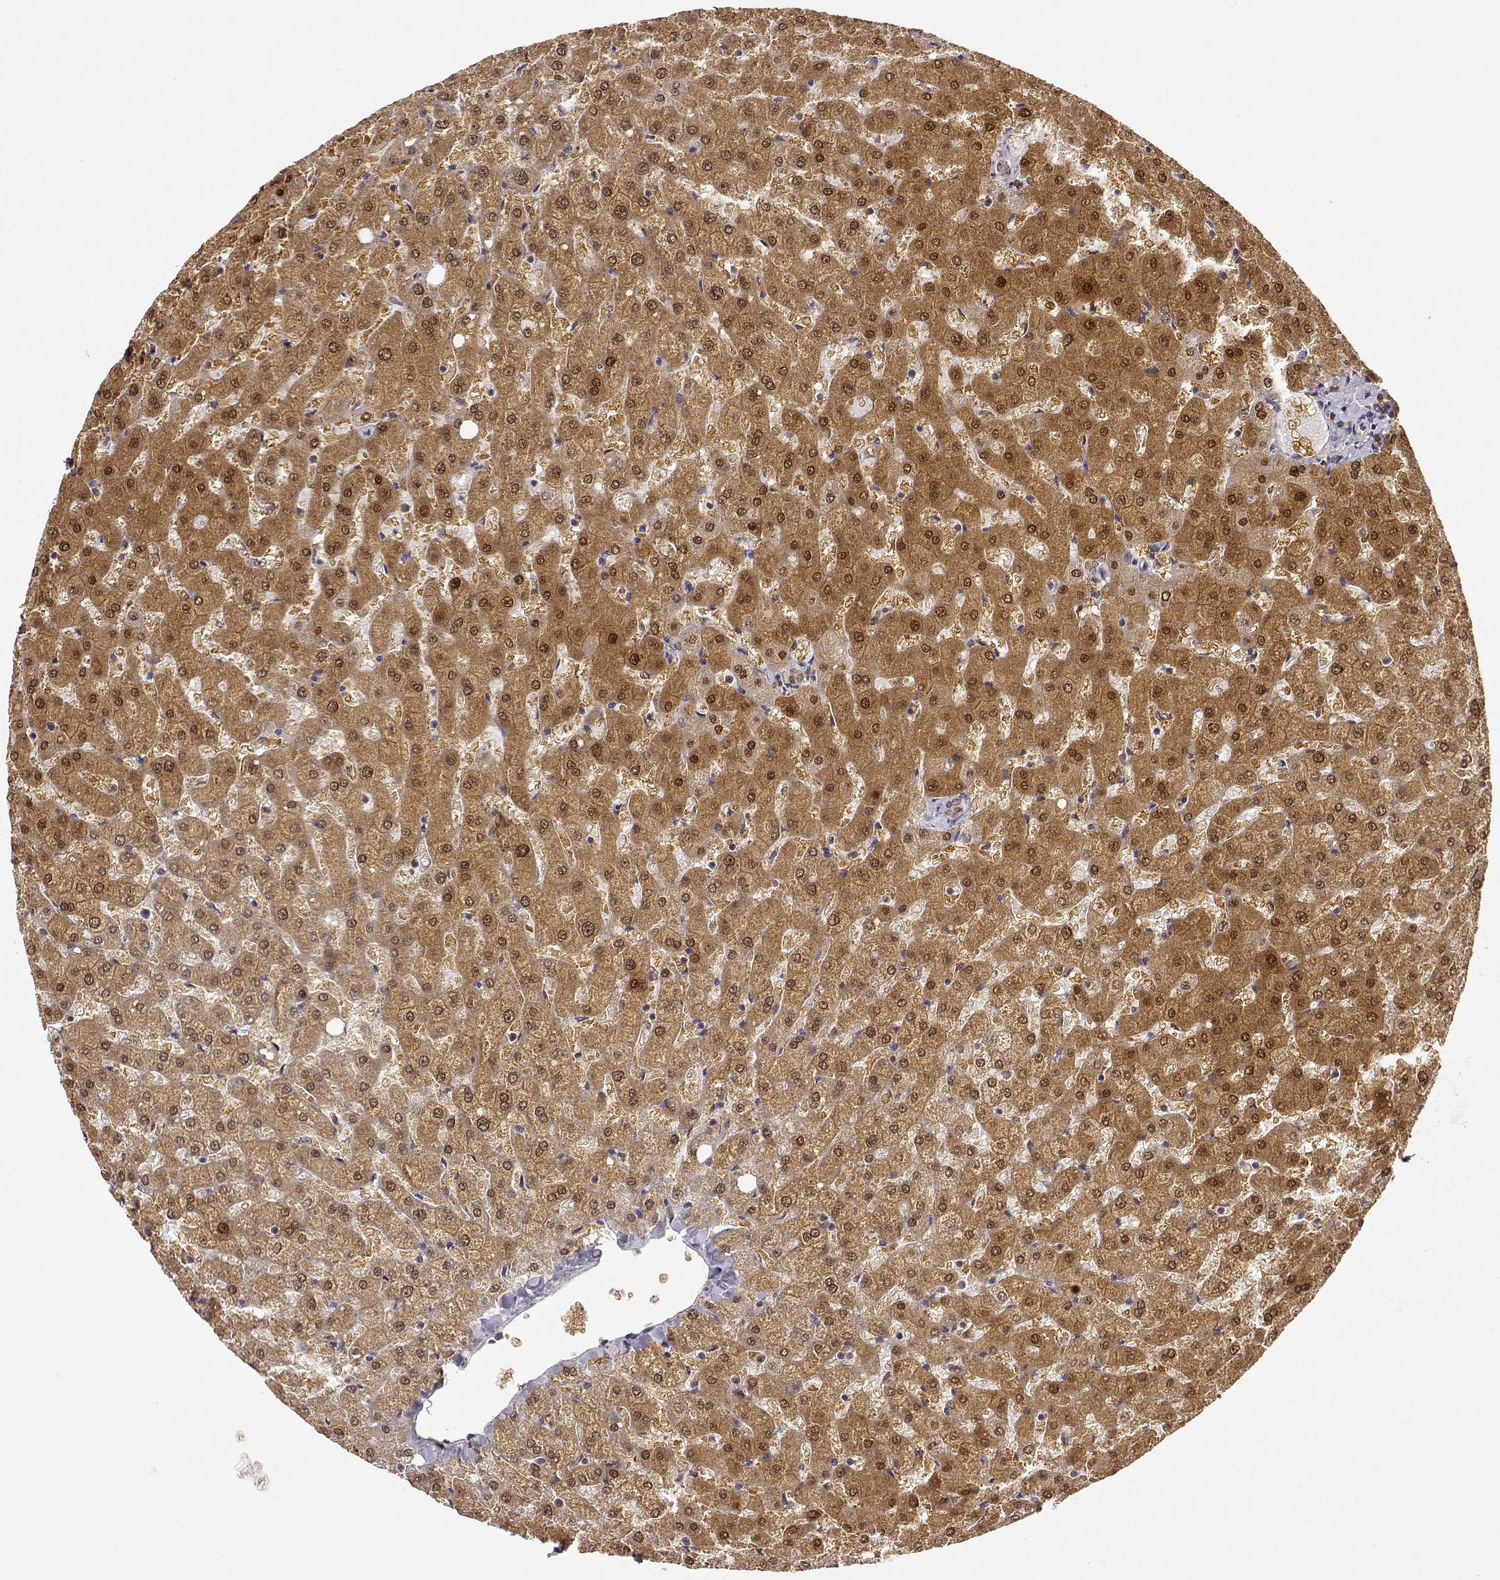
{"staining": {"intensity": "negative", "quantity": "none", "location": "none"}, "tissue": "liver", "cell_type": "Cholangiocytes", "image_type": "normal", "snomed": [{"axis": "morphology", "description": "Normal tissue, NOS"}, {"axis": "topography", "description": "Liver"}], "caption": "Human liver stained for a protein using IHC reveals no expression in cholangiocytes.", "gene": "ERGIC2", "patient": {"sex": "female", "age": 50}}